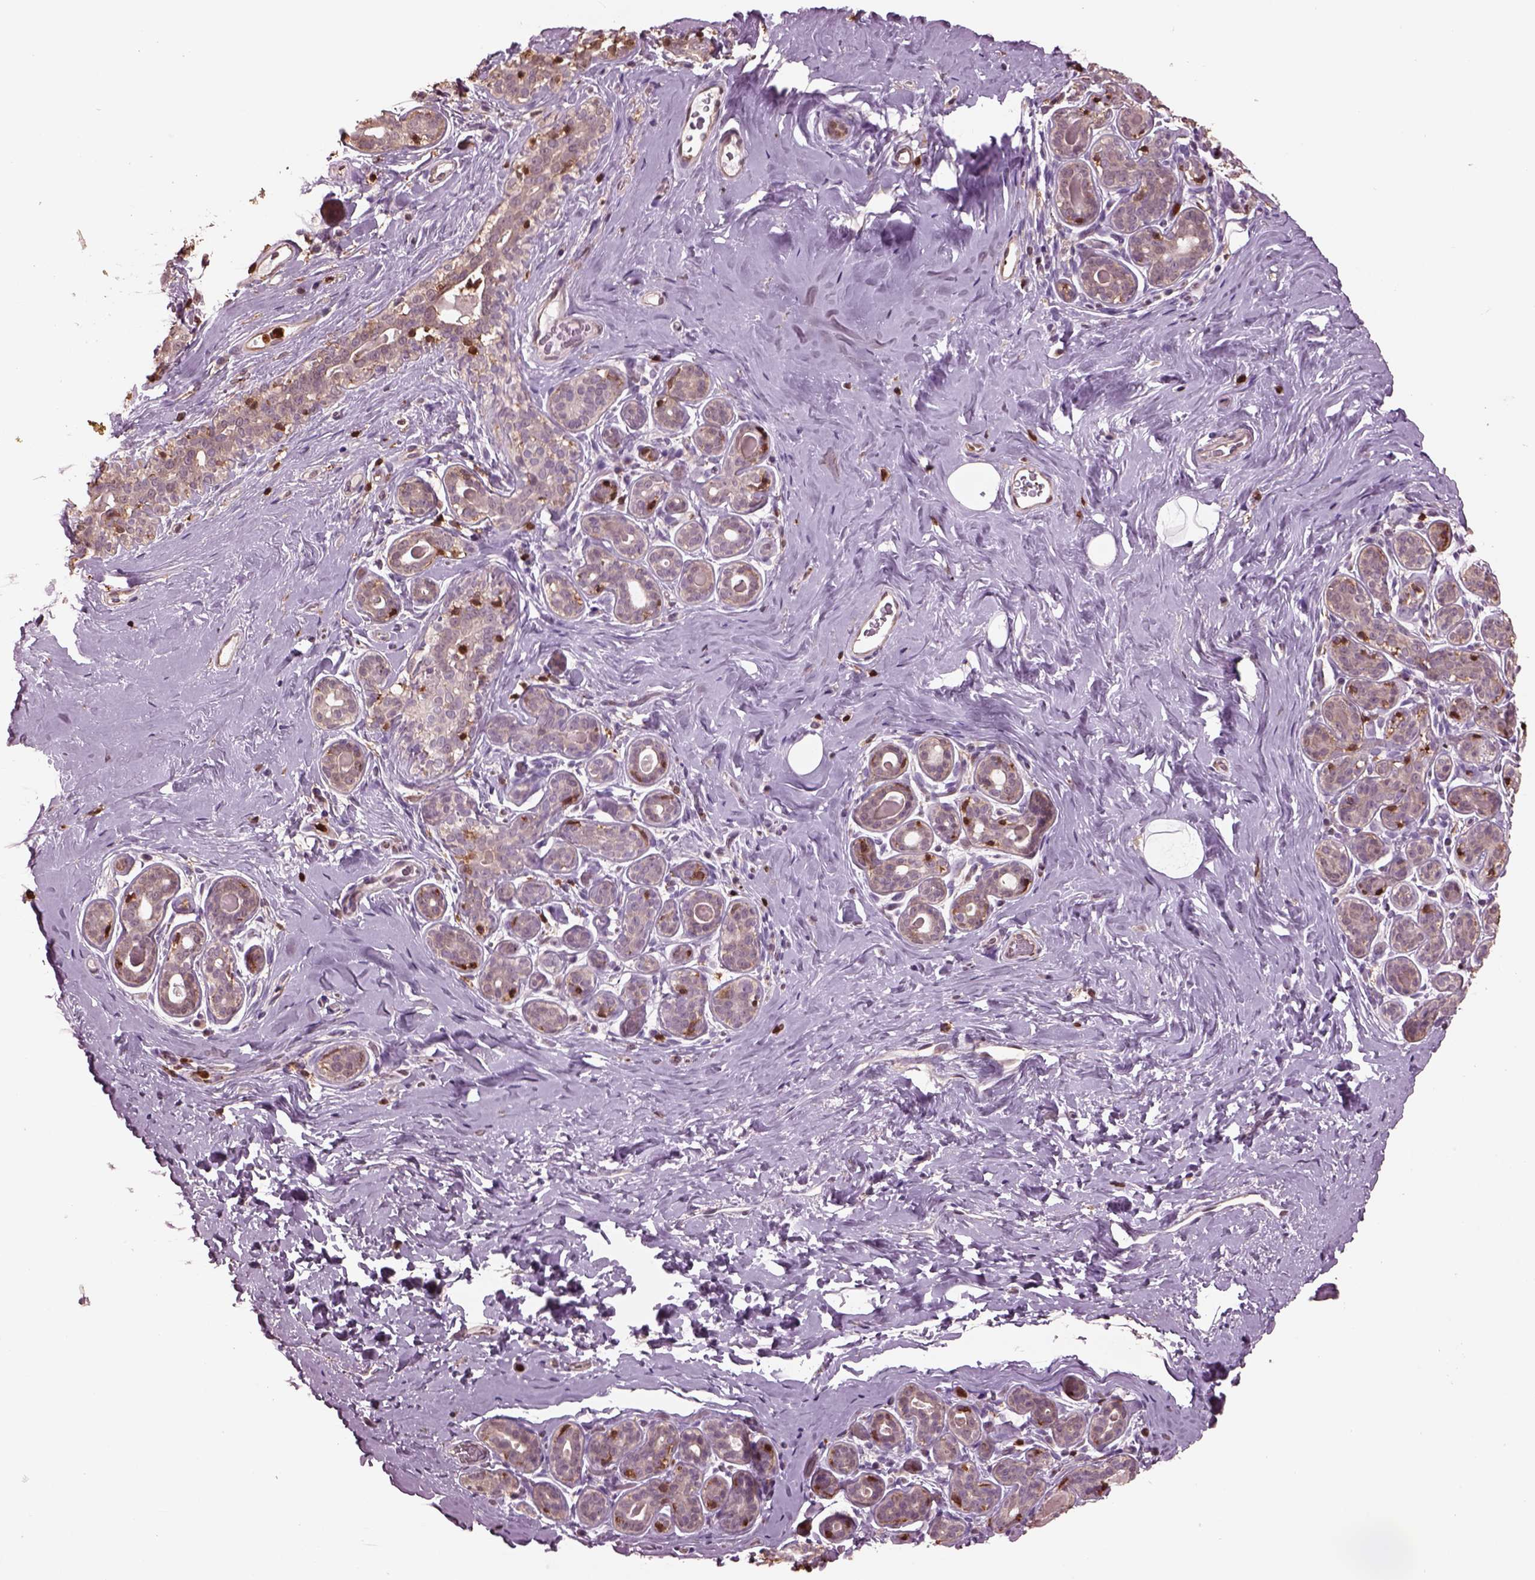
{"staining": {"intensity": "negative", "quantity": "none", "location": "none"}, "tissue": "breast", "cell_type": "Adipocytes", "image_type": "normal", "snomed": [{"axis": "morphology", "description": "Normal tissue, NOS"}, {"axis": "topography", "description": "Skin"}, {"axis": "topography", "description": "Breast"}], "caption": "This is an immunohistochemistry (IHC) image of normal human breast. There is no positivity in adipocytes.", "gene": "IL31RA", "patient": {"sex": "female", "age": 43}}